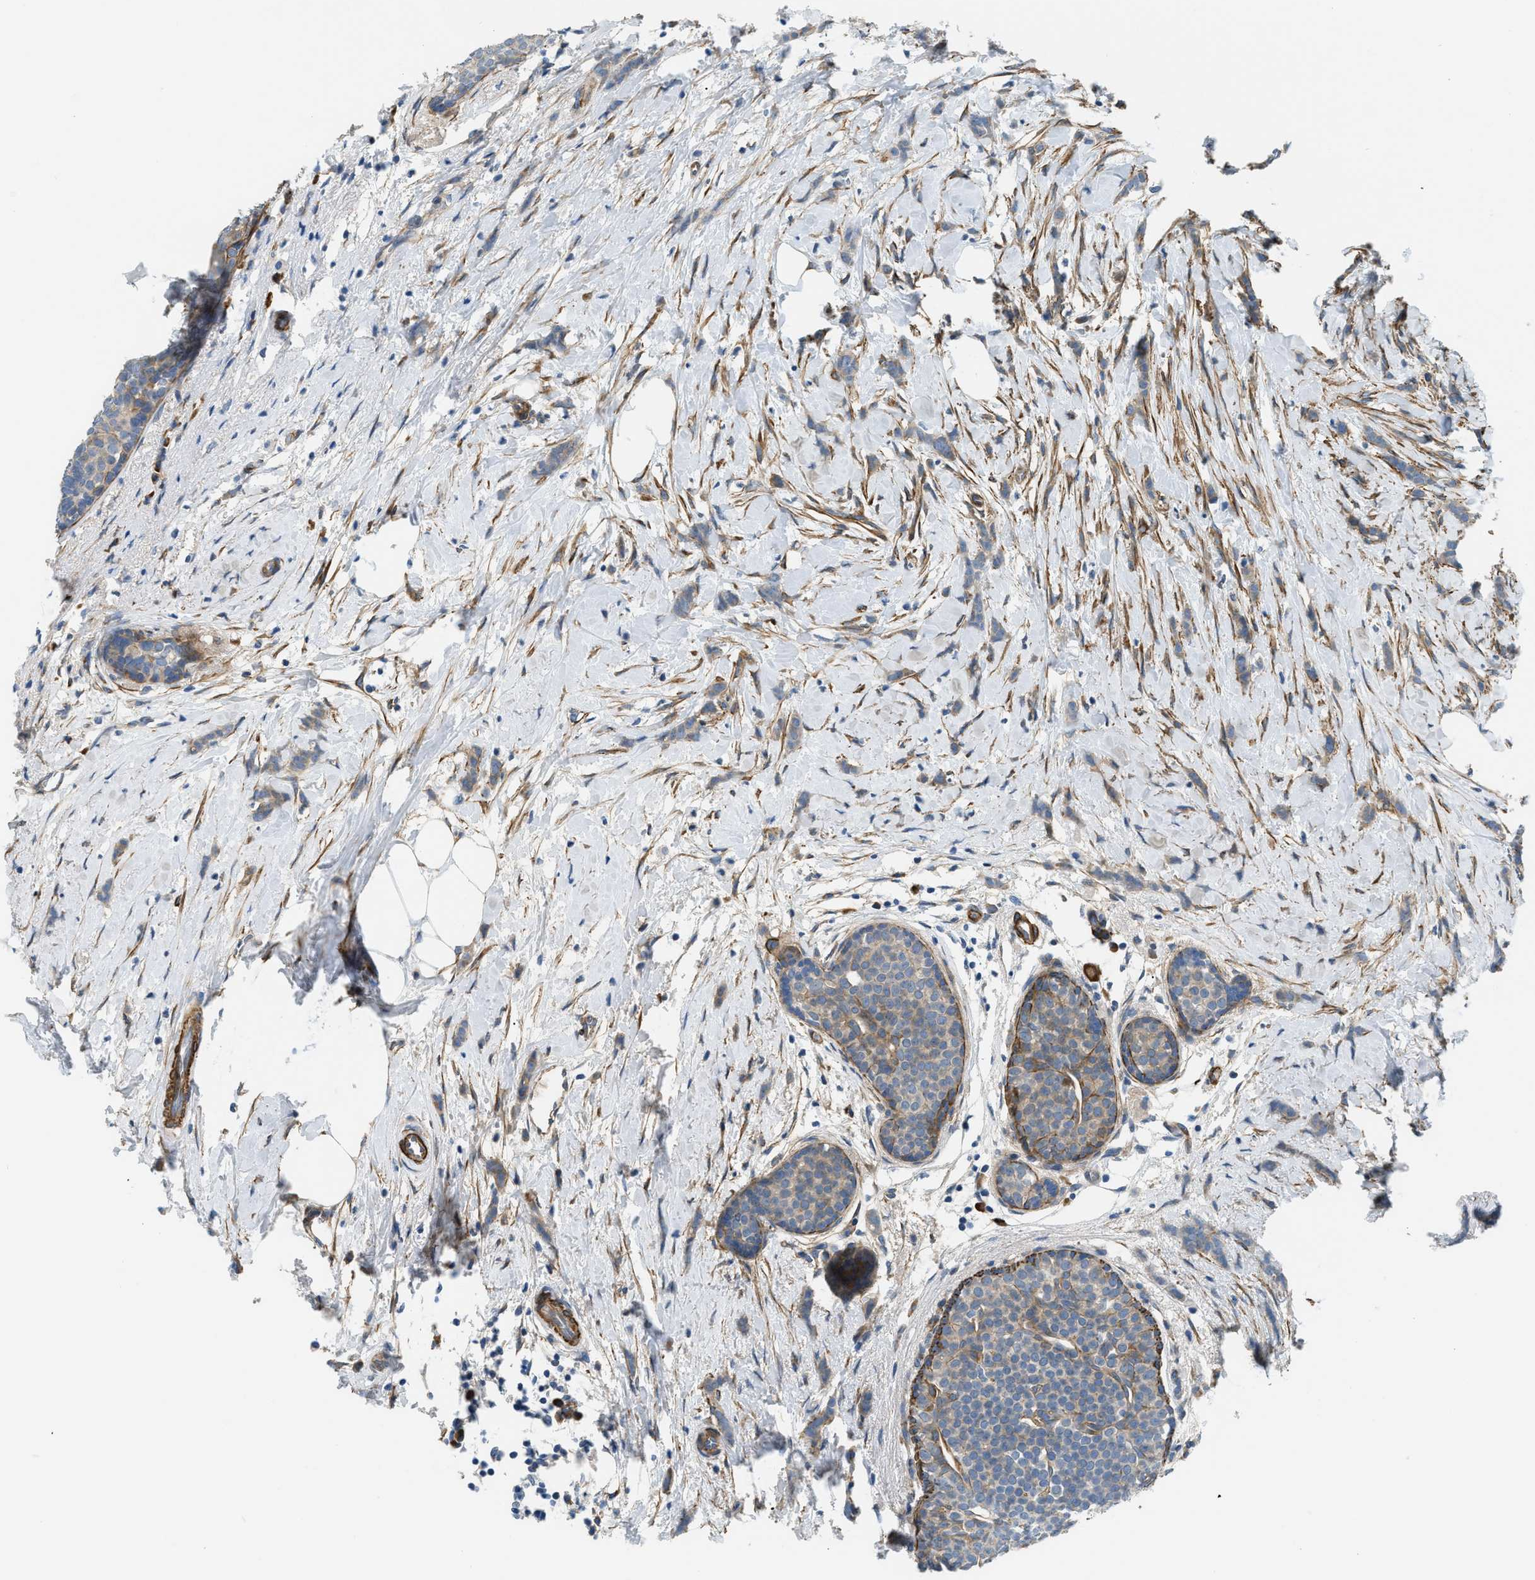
{"staining": {"intensity": "moderate", "quantity": "25%-75%", "location": "cytoplasmic/membranous"}, "tissue": "breast cancer", "cell_type": "Tumor cells", "image_type": "cancer", "snomed": [{"axis": "morphology", "description": "Lobular carcinoma, in situ"}, {"axis": "morphology", "description": "Lobular carcinoma"}, {"axis": "topography", "description": "Breast"}], "caption": "A high-resolution histopathology image shows IHC staining of breast lobular carcinoma in situ, which exhibits moderate cytoplasmic/membranous positivity in approximately 25%-75% of tumor cells. (IHC, brightfield microscopy, high magnification).", "gene": "BMPR1A", "patient": {"sex": "female", "age": 41}}